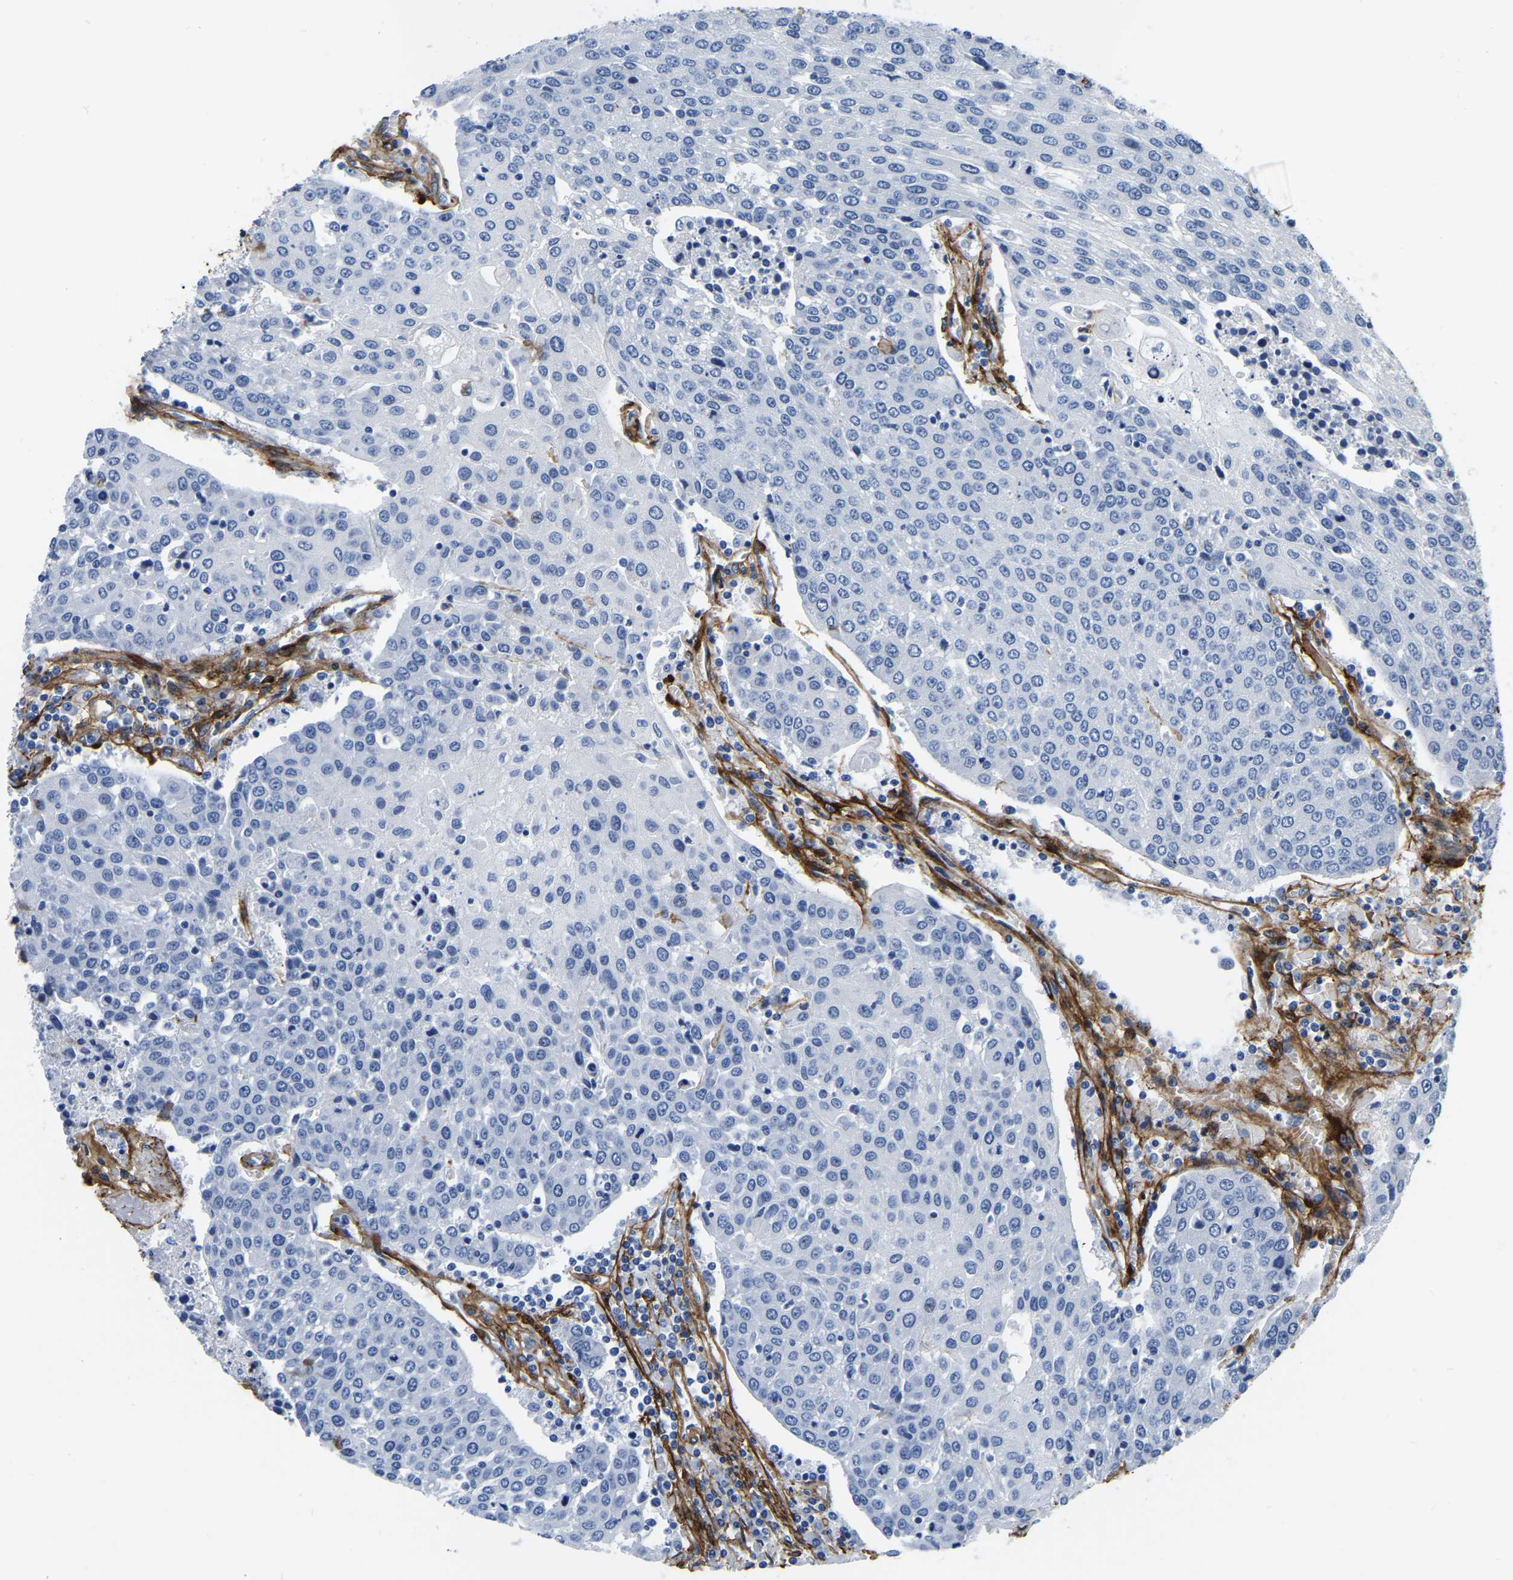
{"staining": {"intensity": "negative", "quantity": "none", "location": "none"}, "tissue": "urothelial cancer", "cell_type": "Tumor cells", "image_type": "cancer", "snomed": [{"axis": "morphology", "description": "Urothelial carcinoma, High grade"}, {"axis": "topography", "description": "Urinary bladder"}], "caption": "The photomicrograph shows no significant positivity in tumor cells of urothelial cancer. (Immunohistochemistry (ihc), brightfield microscopy, high magnification).", "gene": "COL6A1", "patient": {"sex": "female", "age": 85}}